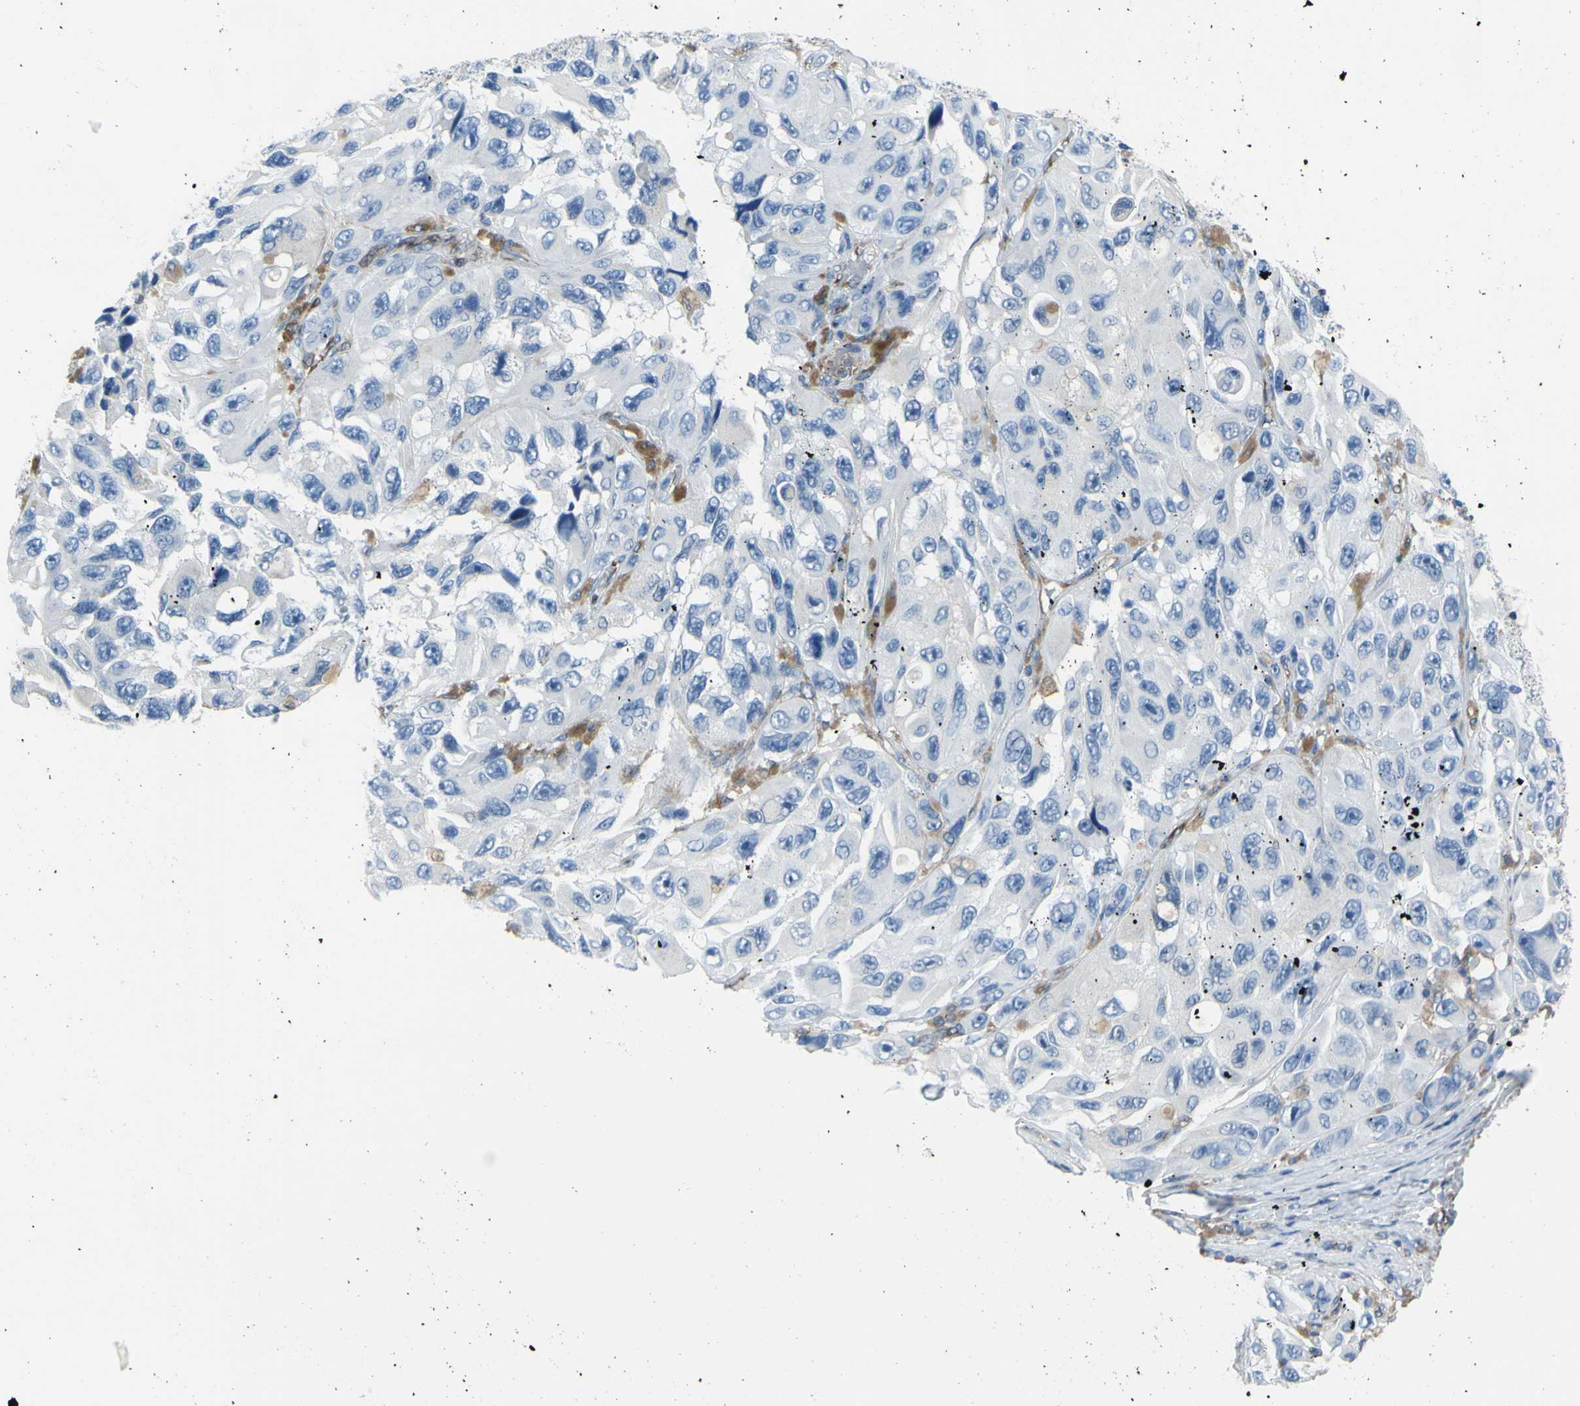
{"staining": {"intensity": "negative", "quantity": "none", "location": "none"}, "tissue": "melanoma", "cell_type": "Tumor cells", "image_type": "cancer", "snomed": [{"axis": "morphology", "description": "Malignant melanoma, NOS"}, {"axis": "topography", "description": "Skin"}], "caption": "Melanoma was stained to show a protein in brown. There is no significant expression in tumor cells. (Stains: DAB IHC with hematoxylin counter stain, Microscopy: brightfield microscopy at high magnification).", "gene": "MGST2", "patient": {"sex": "female", "age": 73}}